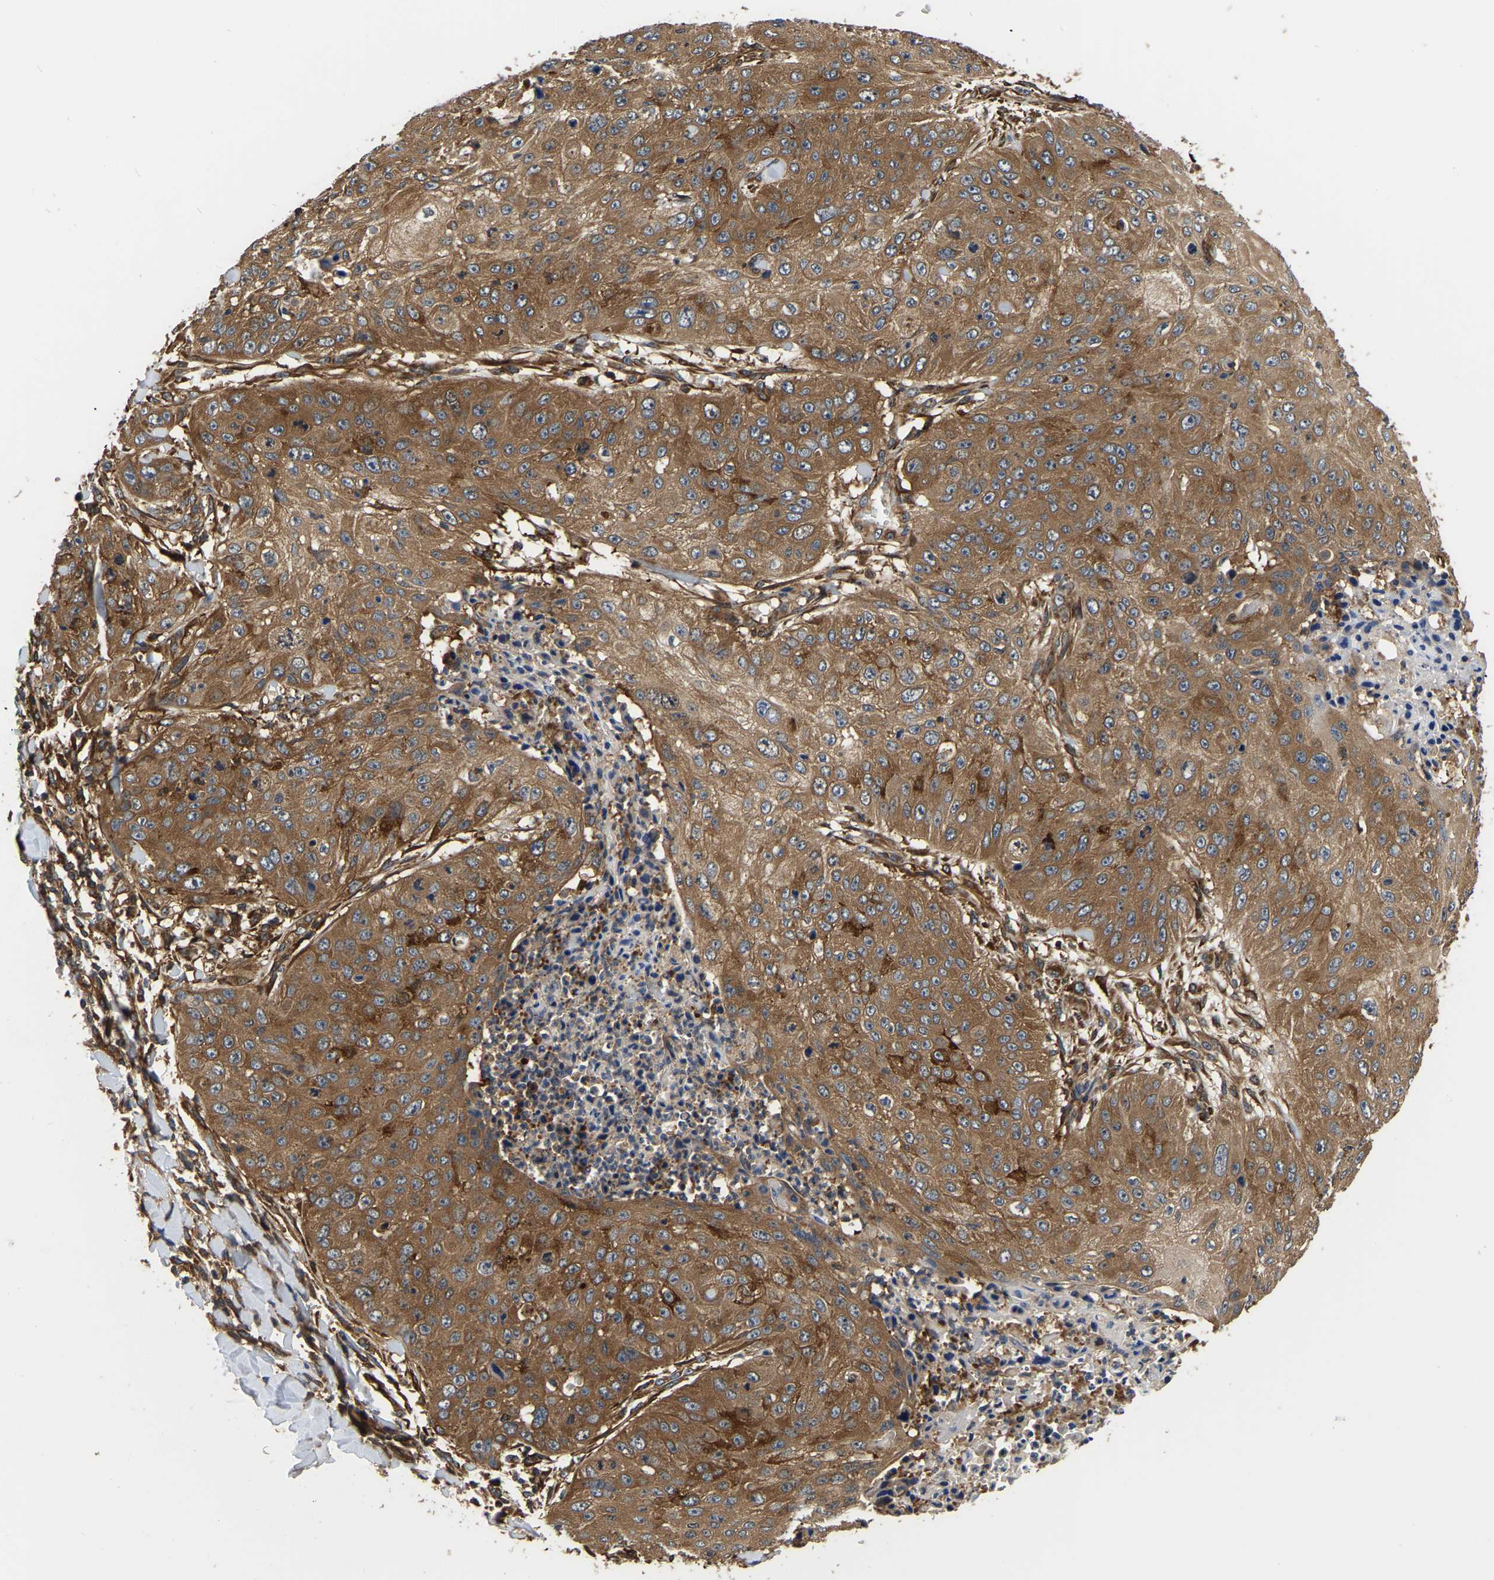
{"staining": {"intensity": "strong", "quantity": ">75%", "location": "cytoplasmic/membranous"}, "tissue": "skin cancer", "cell_type": "Tumor cells", "image_type": "cancer", "snomed": [{"axis": "morphology", "description": "Squamous cell carcinoma, NOS"}, {"axis": "topography", "description": "Skin"}], "caption": "A high-resolution image shows immunohistochemistry staining of squamous cell carcinoma (skin), which displays strong cytoplasmic/membranous staining in about >75% of tumor cells. (IHC, brightfield microscopy, high magnification).", "gene": "GARS1", "patient": {"sex": "female", "age": 80}}